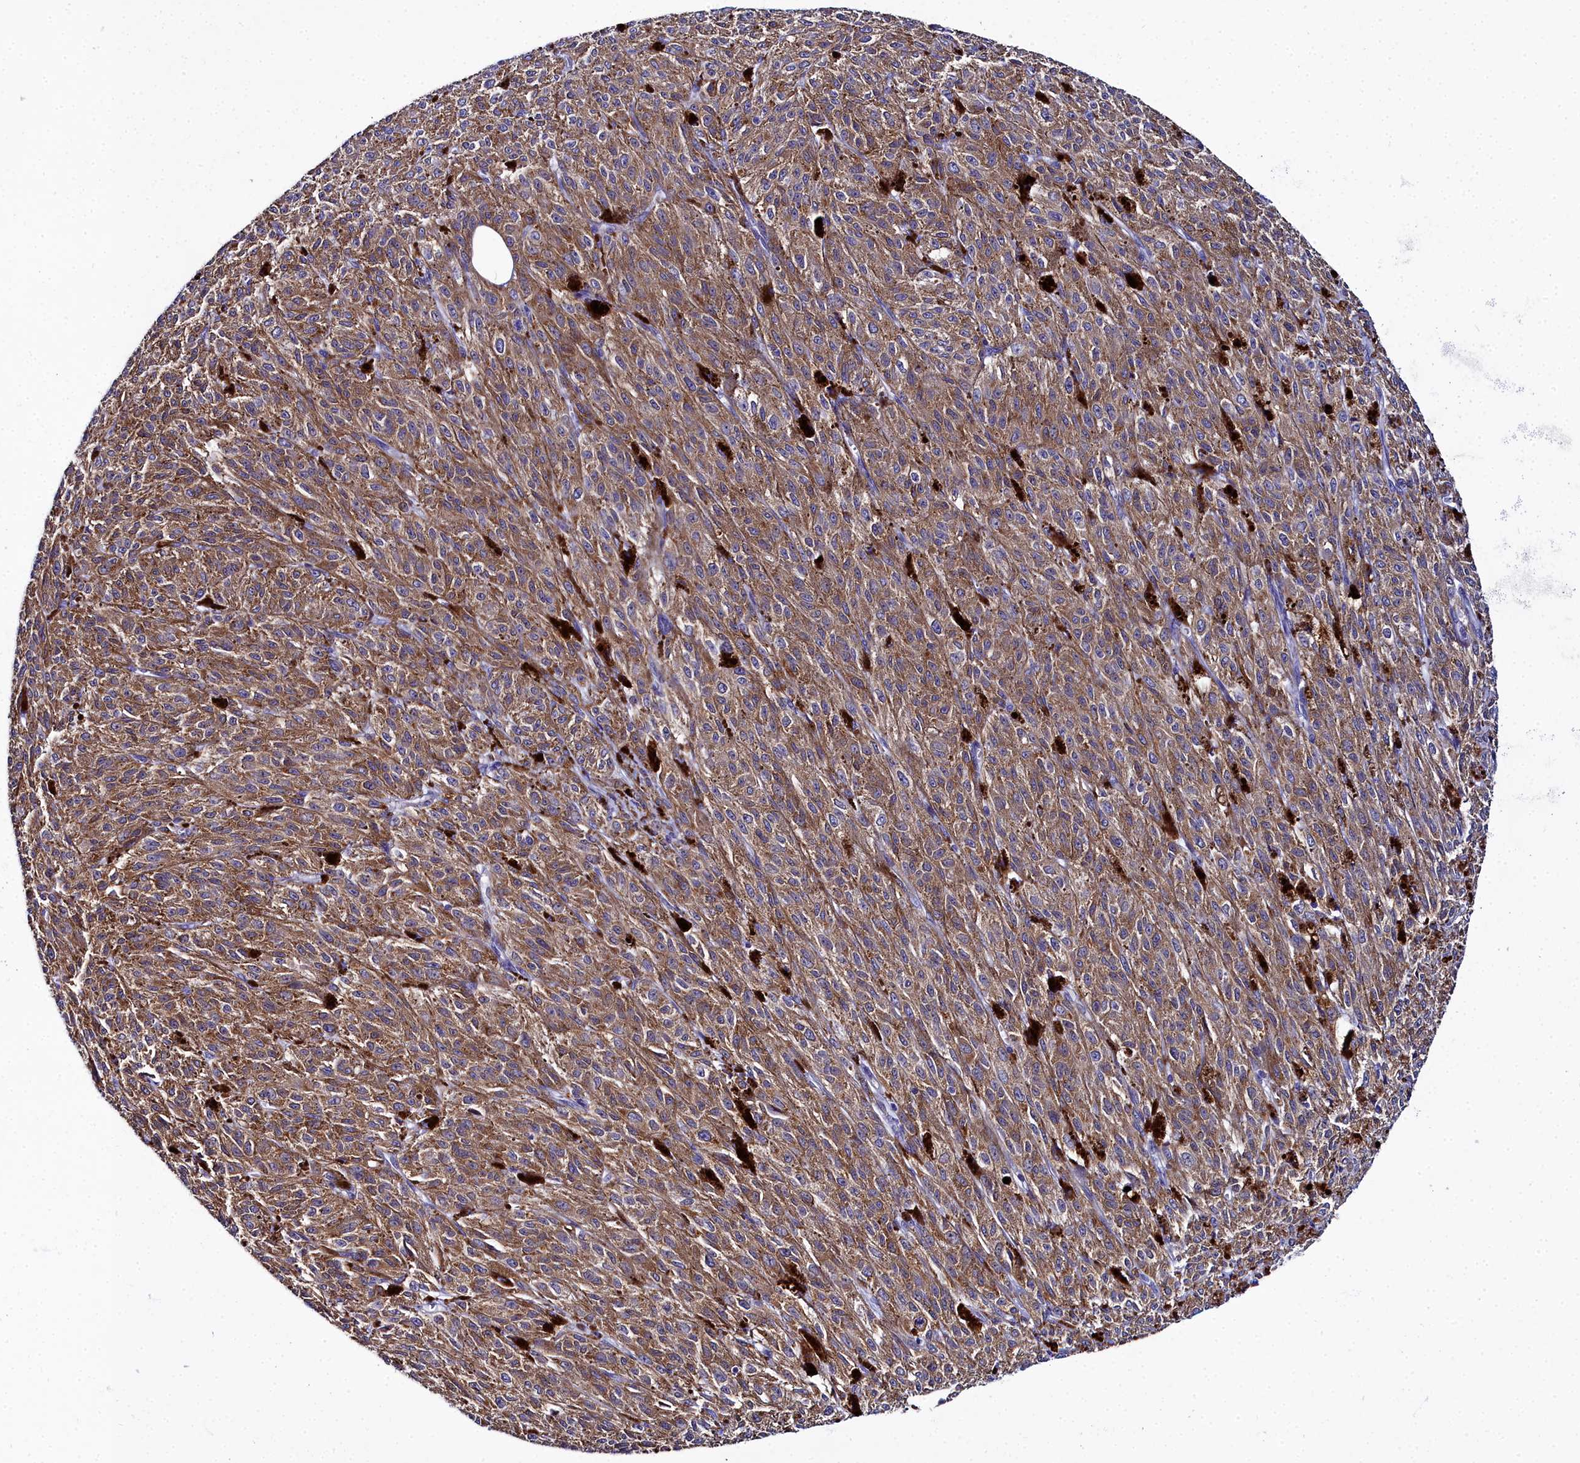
{"staining": {"intensity": "moderate", "quantity": ">75%", "location": "cytoplasmic/membranous"}, "tissue": "melanoma", "cell_type": "Tumor cells", "image_type": "cancer", "snomed": [{"axis": "morphology", "description": "Malignant melanoma, NOS"}, {"axis": "topography", "description": "Skin"}], "caption": "Protein staining demonstrates moderate cytoplasmic/membranous expression in about >75% of tumor cells in malignant melanoma.", "gene": "ELAPOR2", "patient": {"sex": "female", "age": 52}}